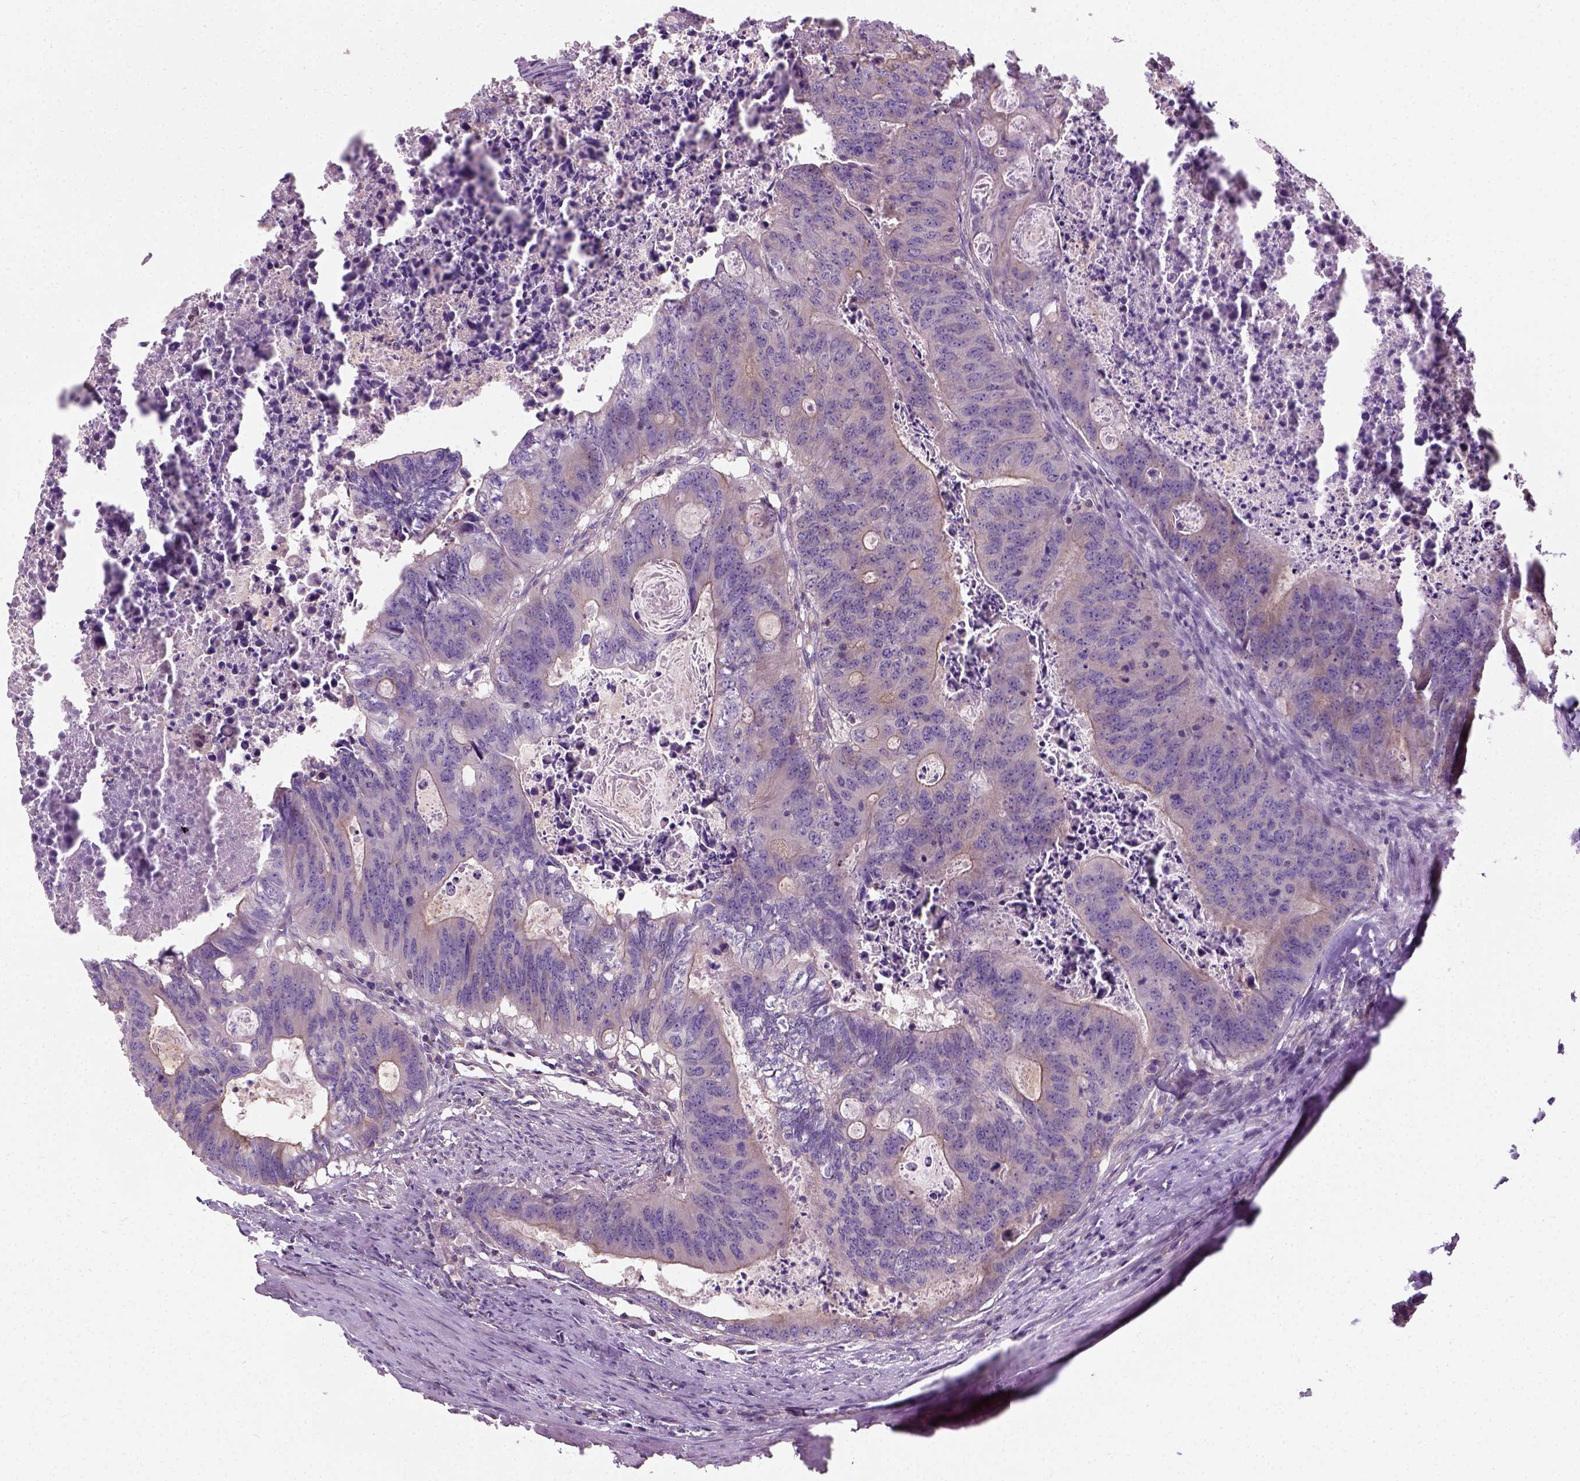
{"staining": {"intensity": "weak", "quantity": ">75%", "location": "cytoplasmic/membranous"}, "tissue": "colorectal cancer", "cell_type": "Tumor cells", "image_type": "cancer", "snomed": [{"axis": "morphology", "description": "Adenocarcinoma, NOS"}, {"axis": "topography", "description": "Colon"}], "caption": "Protein expression by IHC reveals weak cytoplasmic/membranous positivity in approximately >75% of tumor cells in colorectal cancer.", "gene": "CRACR2A", "patient": {"sex": "male", "age": 67}}